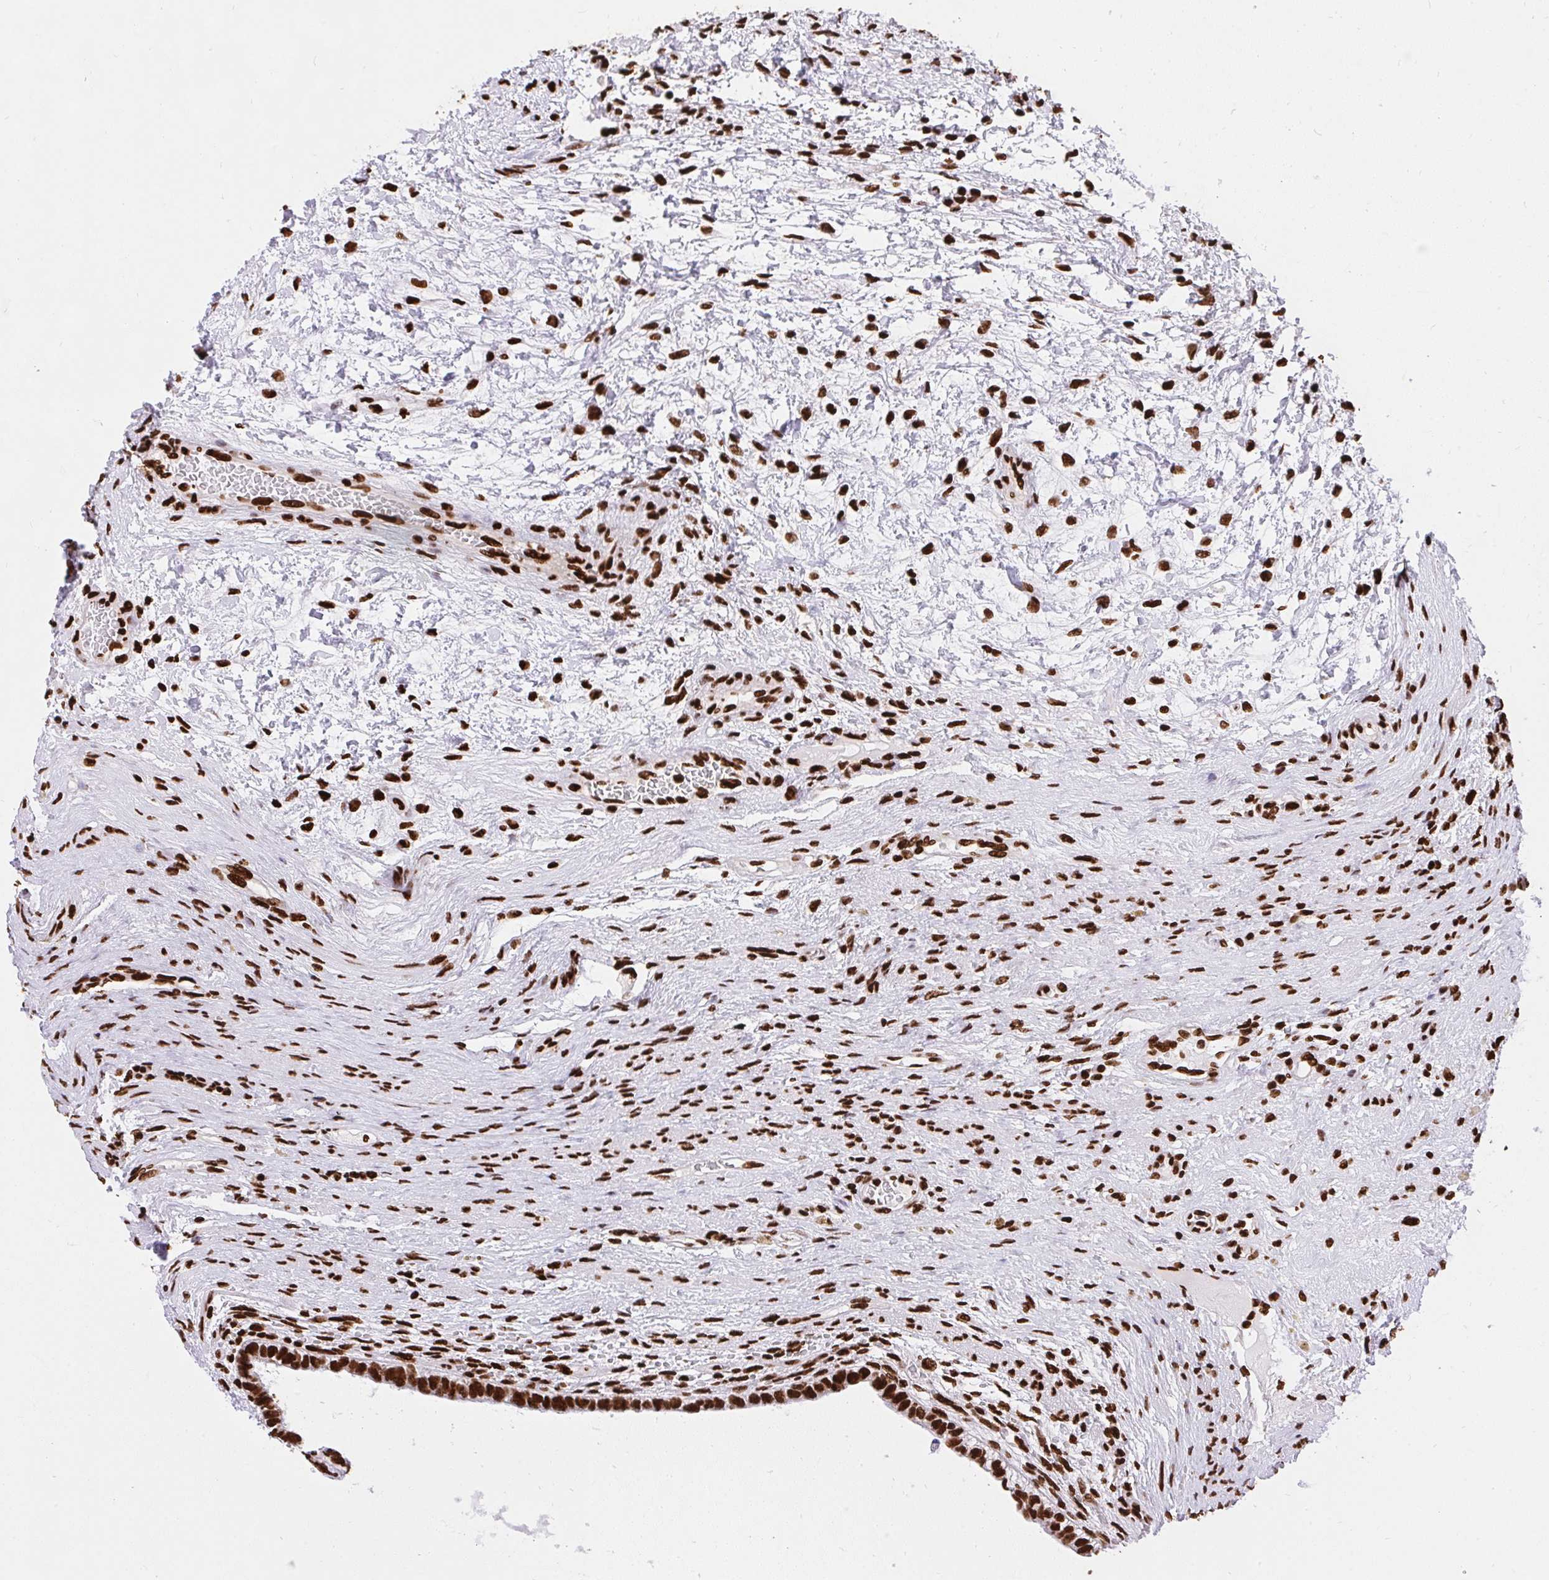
{"staining": {"intensity": "strong", "quantity": ">75%", "location": "nuclear"}, "tissue": "testis cancer", "cell_type": "Tumor cells", "image_type": "cancer", "snomed": [{"axis": "morphology", "description": "Carcinoma, Embryonal, NOS"}, {"axis": "topography", "description": "Testis"}], "caption": "There is high levels of strong nuclear positivity in tumor cells of testis cancer (embryonal carcinoma), as demonstrated by immunohistochemical staining (brown color).", "gene": "HNRNPL", "patient": {"sex": "male", "age": 26}}